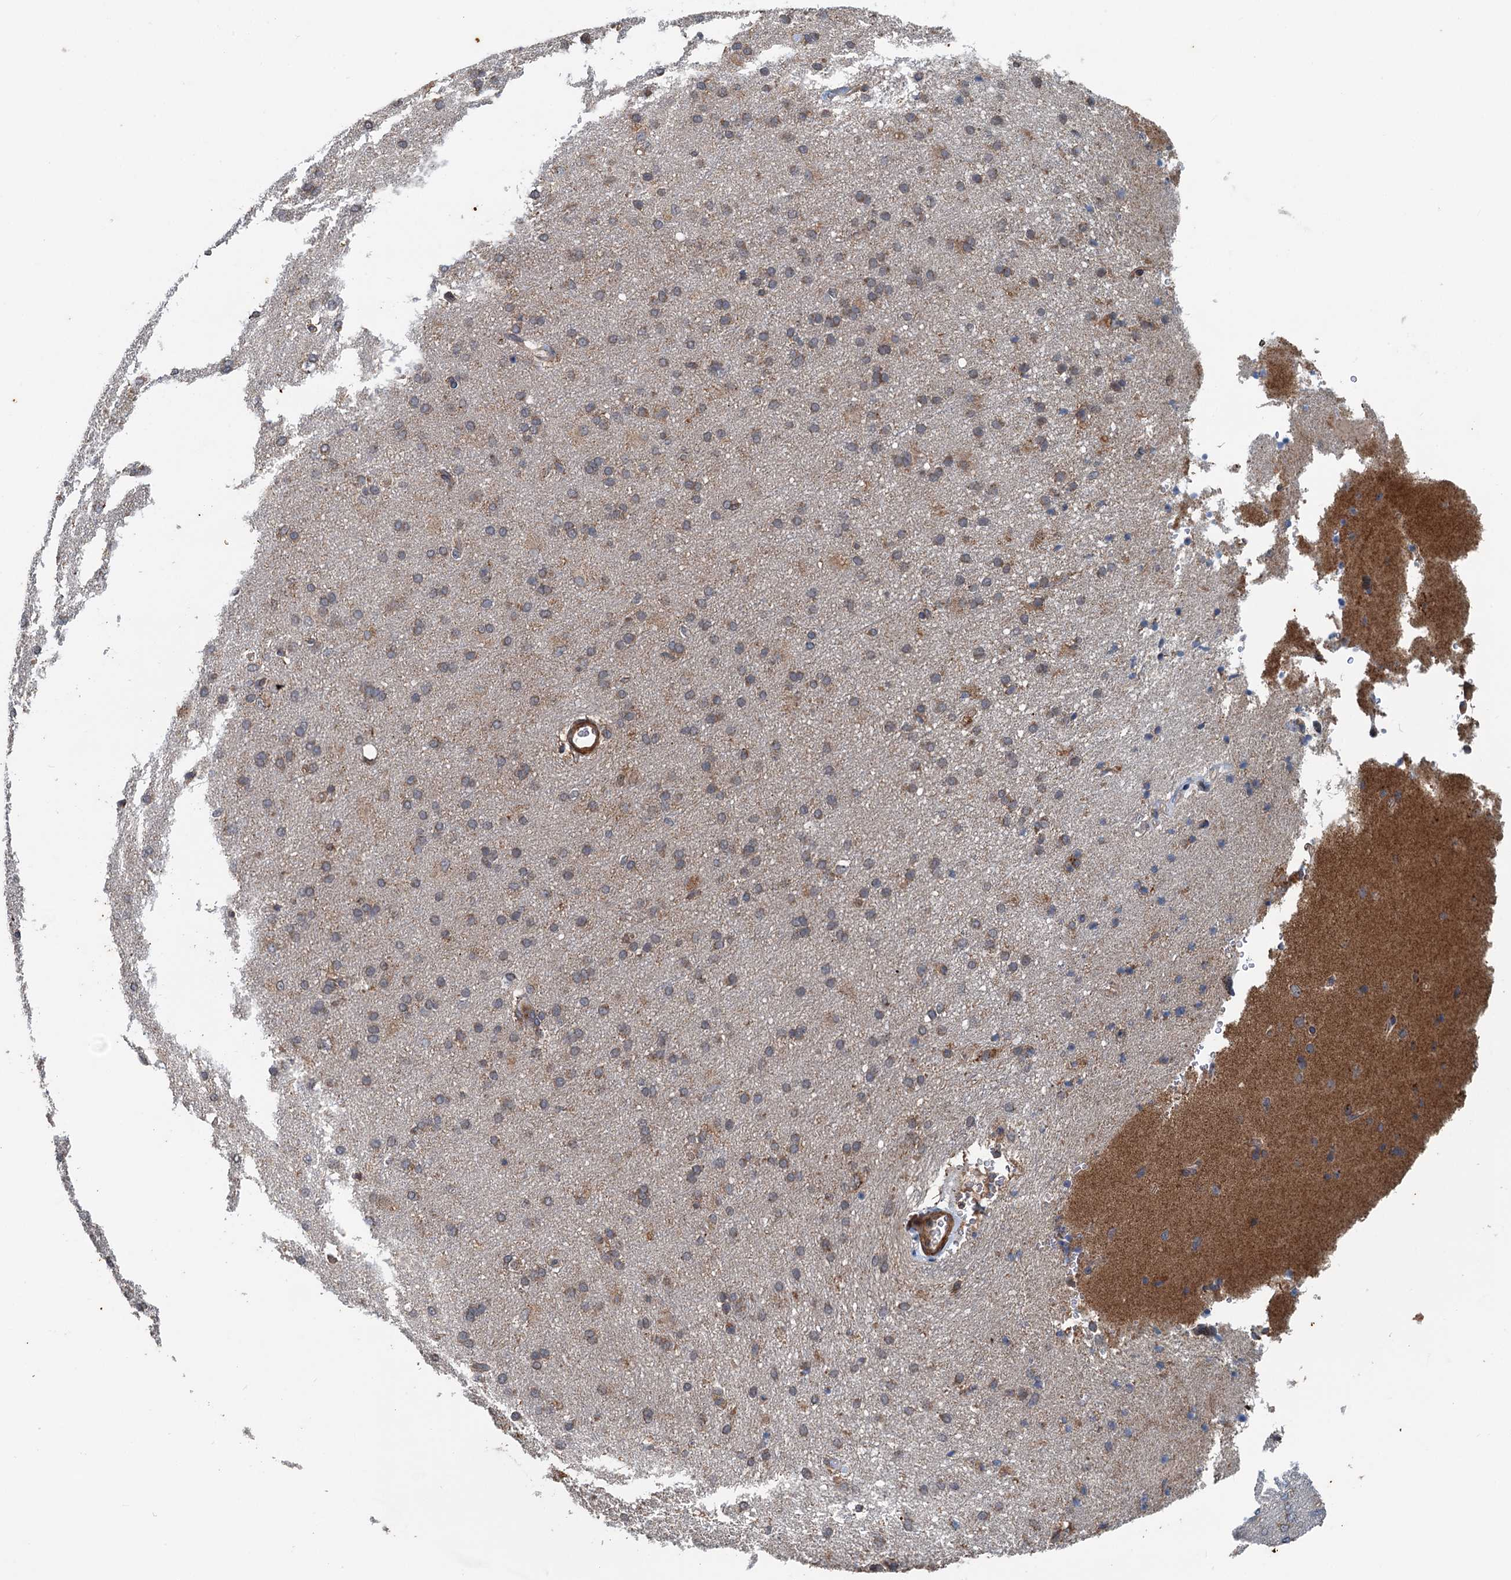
{"staining": {"intensity": "weak", "quantity": ">75%", "location": "cytoplasmic/membranous"}, "tissue": "cerebral cortex", "cell_type": "Endothelial cells", "image_type": "normal", "snomed": [{"axis": "morphology", "description": "Normal tissue, NOS"}, {"axis": "topography", "description": "Cerebral cortex"}], "caption": "Endothelial cells demonstrate low levels of weak cytoplasmic/membranous expression in approximately >75% of cells in normal cerebral cortex. The staining was performed using DAB (3,3'-diaminobenzidine), with brown indicating positive protein expression. Nuclei are stained blue with hematoxylin.", "gene": "TEDC1", "patient": {"sex": "male", "age": 62}}